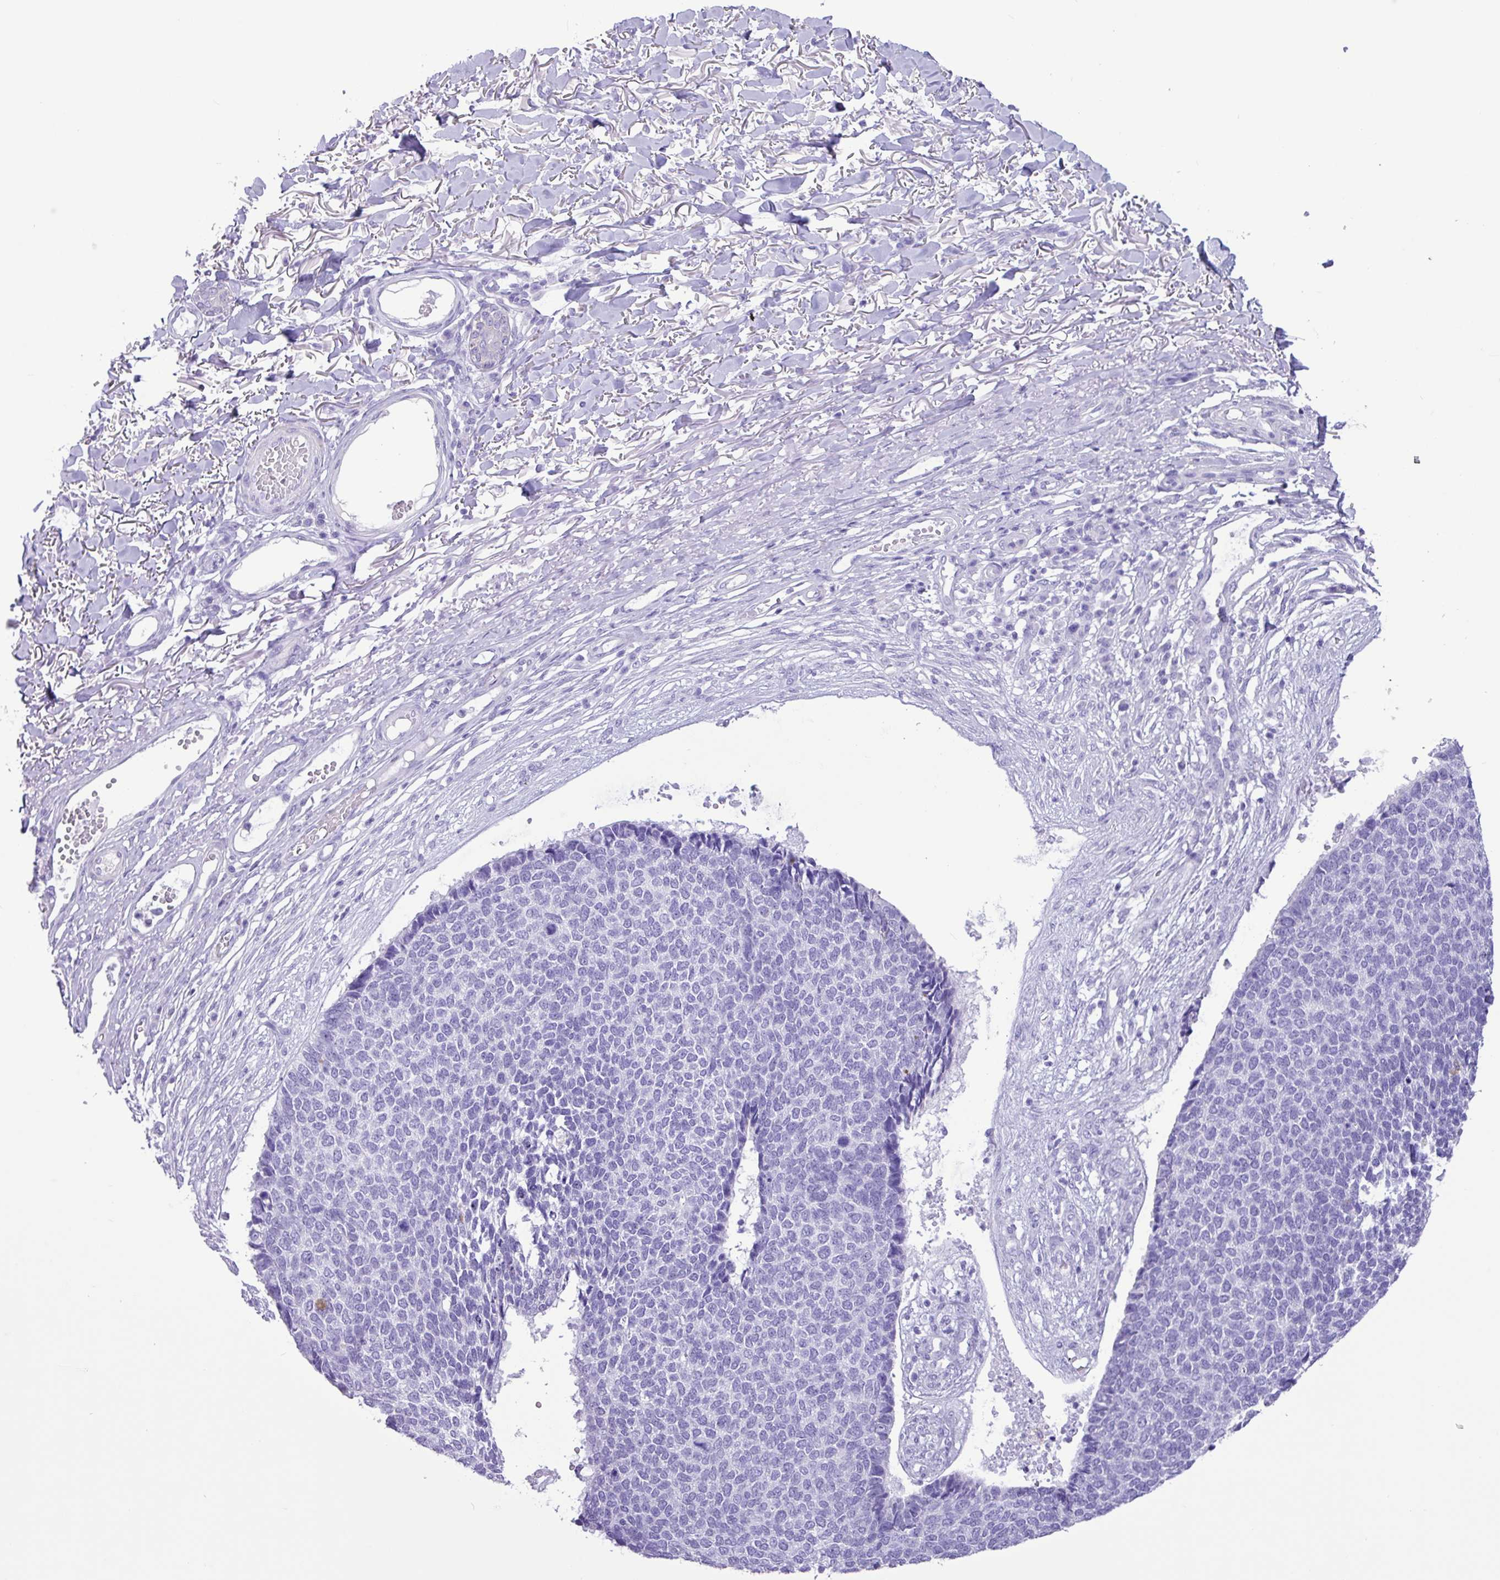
{"staining": {"intensity": "negative", "quantity": "none", "location": "none"}, "tissue": "skin cancer", "cell_type": "Tumor cells", "image_type": "cancer", "snomed": [{"axis": "morphology", "description": "Basal cell carcinoma"}, {"axis": "topography", "description": "Skin"}], "caption": "Immunohistochemistry histopathology image of skin basal cell carcinoma stained for a protein (brown), which exhibits no expression in tumor cells.", "gene": "CKMT2", "patient": {"sex": "female", "age": 84}}